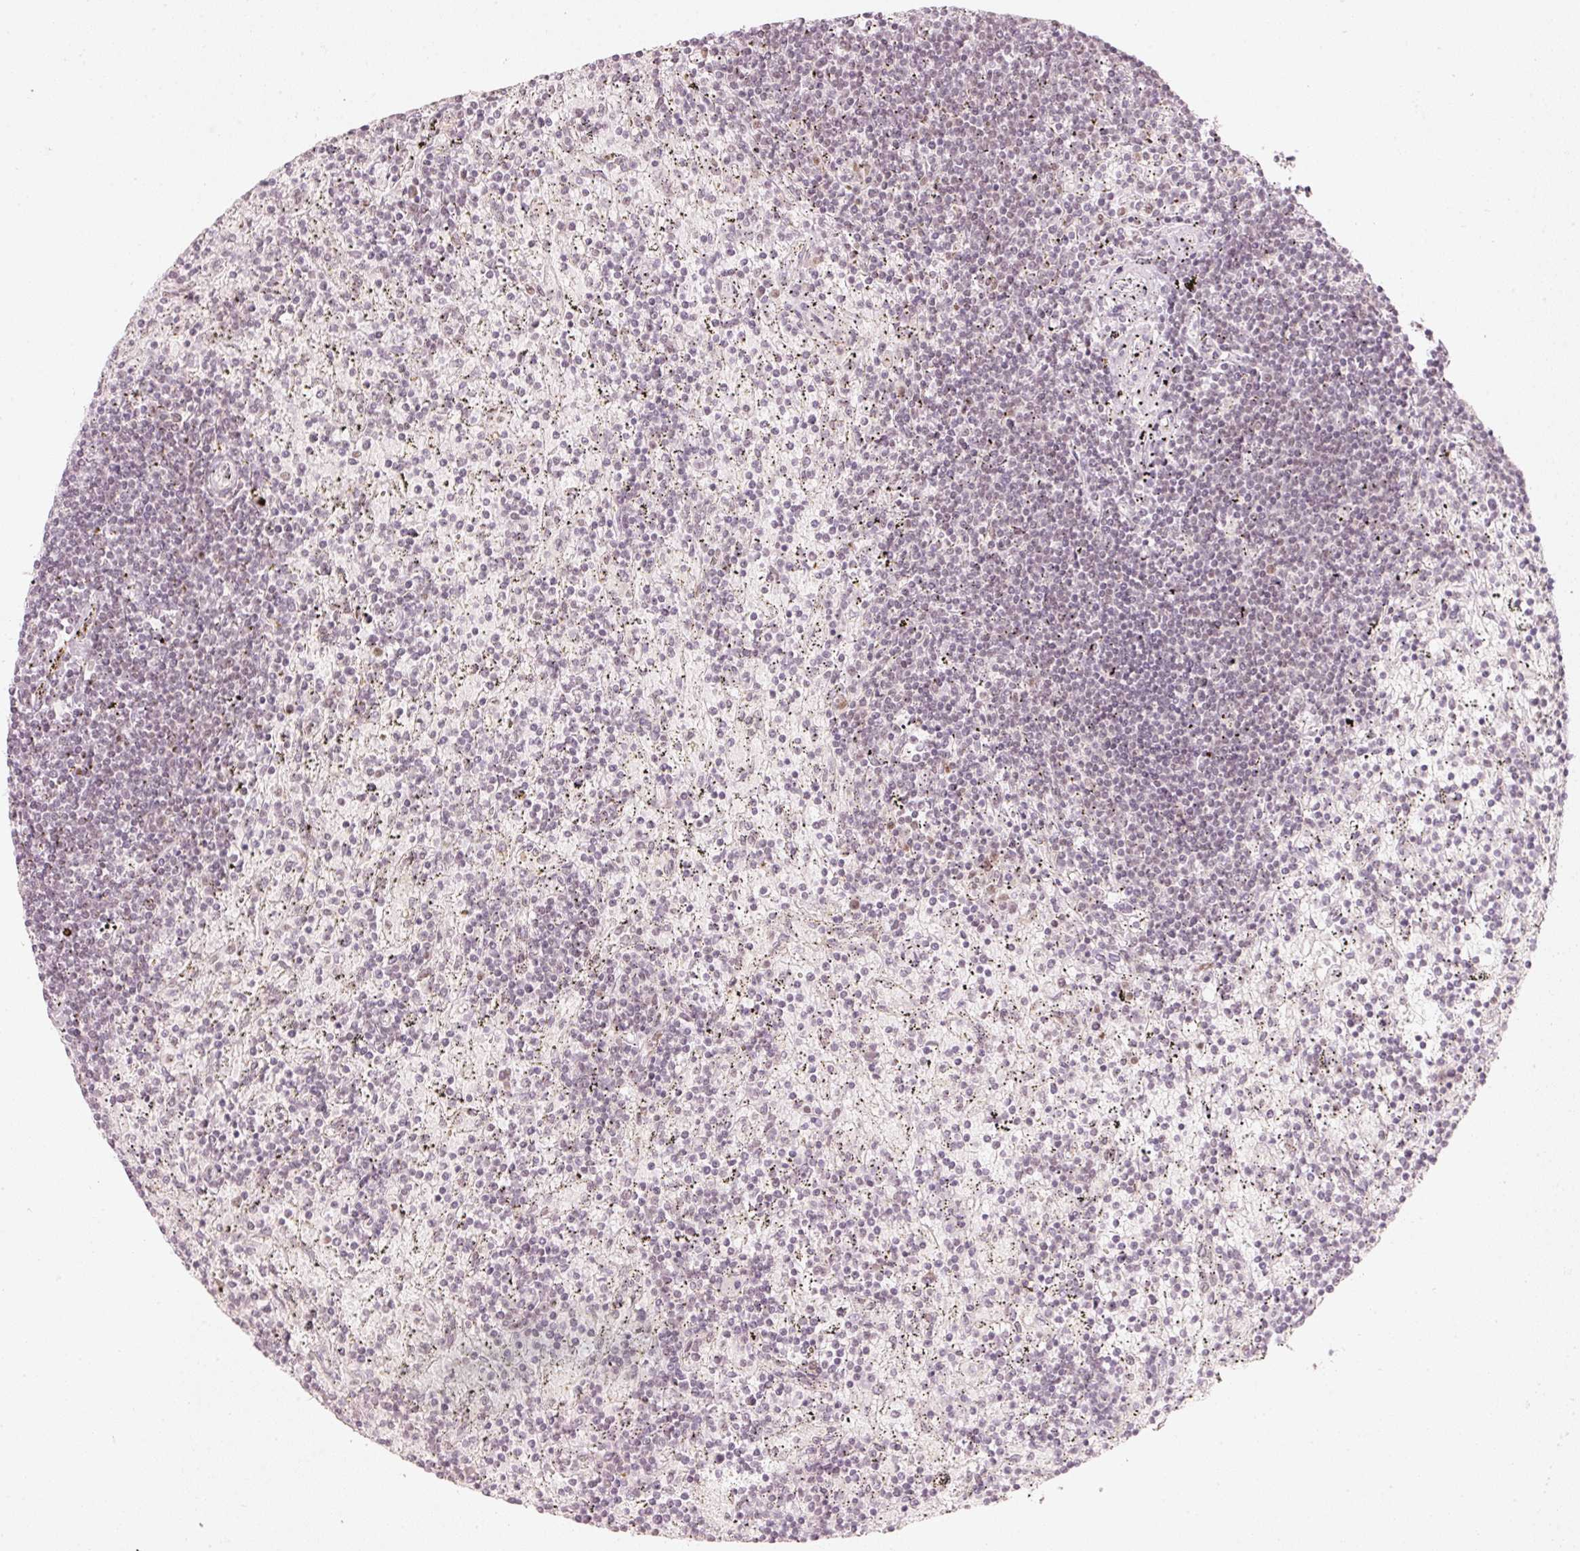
{"staining": {"intensity": "negative", "quantity": "none", "location": "none"}, "tissue": "lymphoma", "cell_type": "Tumor cells", "image_type": "cancer", "snomed": [{"axis": "morphology", "description": "Malignant lymphoma, non-Hodgkin's type, Low grade"}, {"axis": "topography", "description": "Spleen"}], "caption": "Photomicrograph shows no protein staining in tumor cells of lymphoma tissue.", "gene": "PPP1R10", "patient": {"sex": "male", "age": 76}}